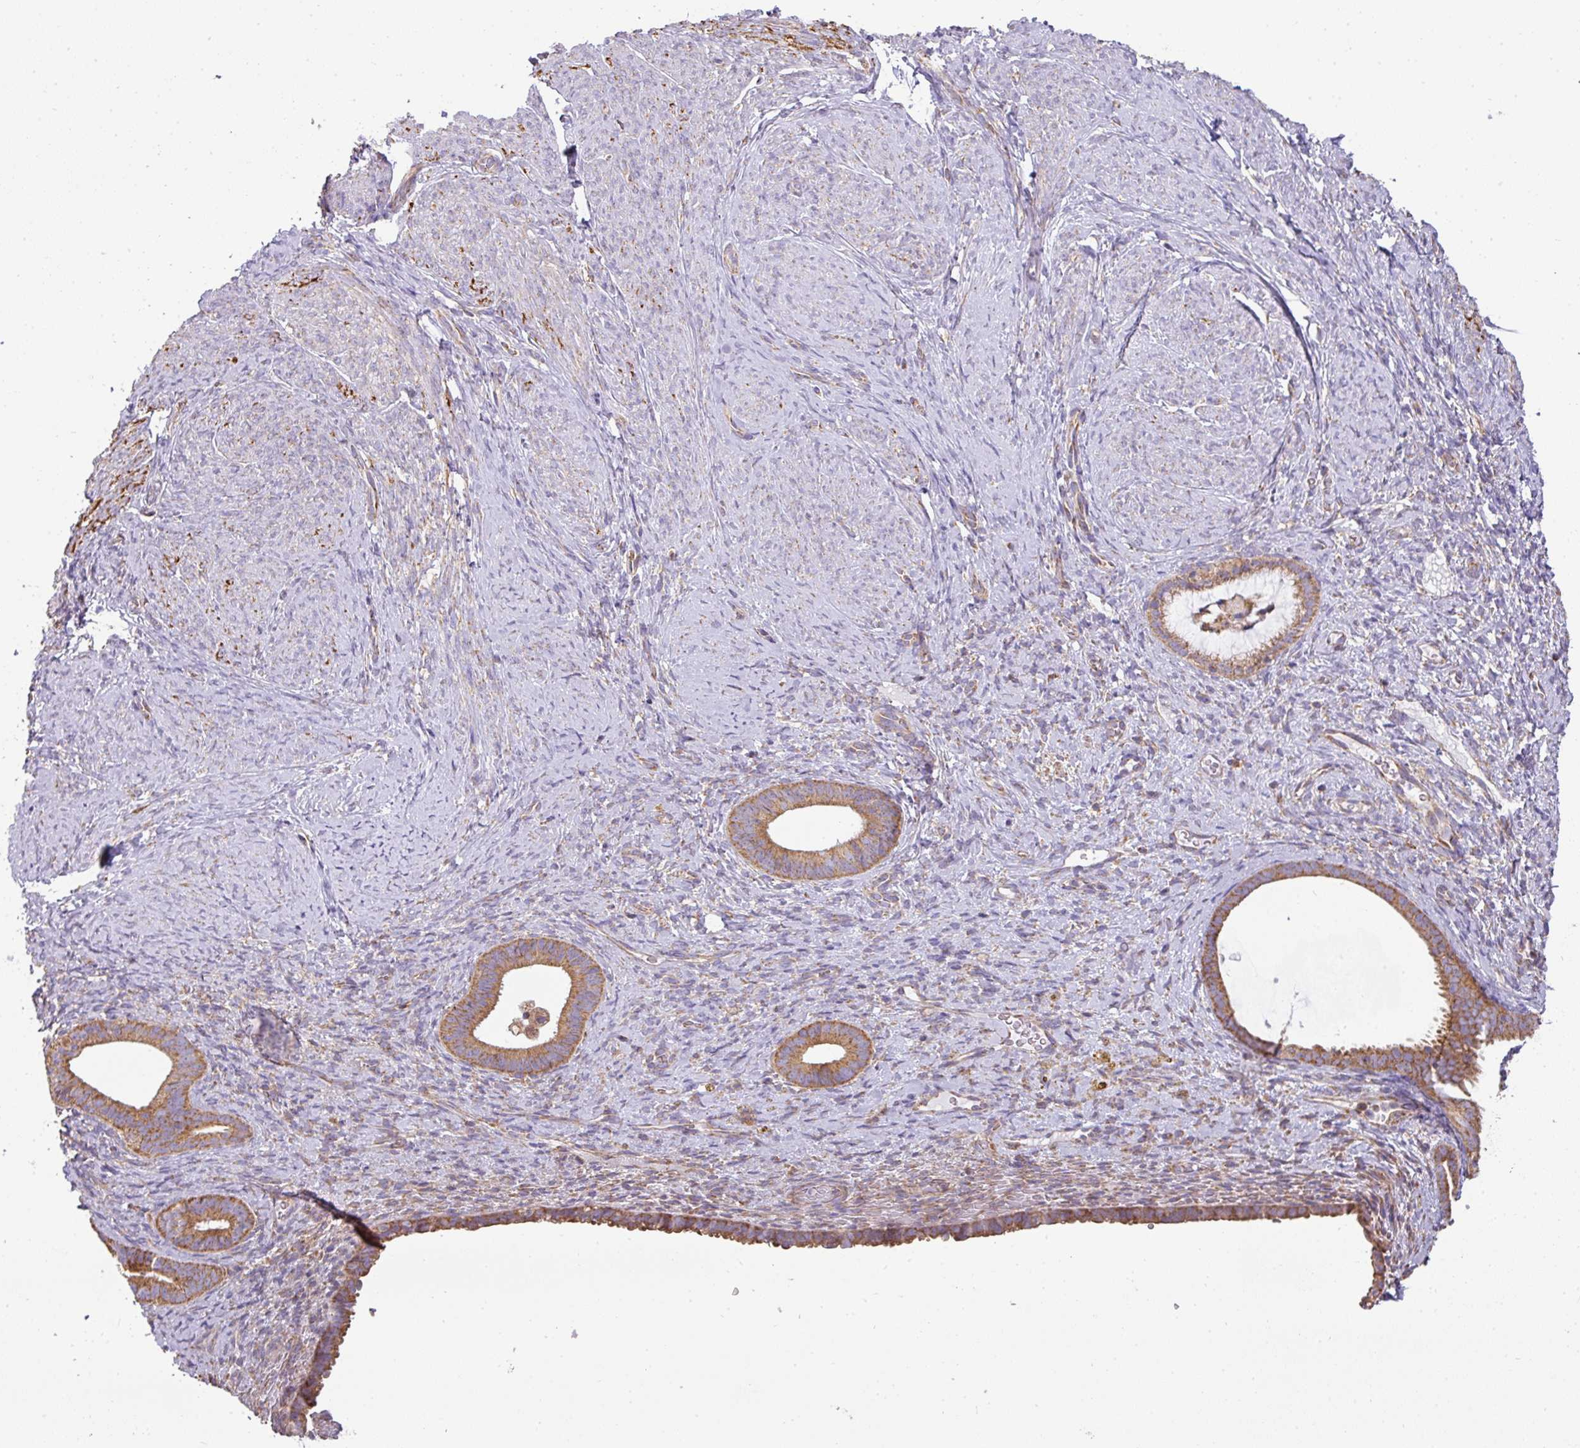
{"staining": {"intensity": "weak", "quantity": "25%-75%", "location": "cytoplasmic/membranous"}, "tissue": "endometrium", "cell_type": "Cells in endometrial stroma", "image_type": "normal", "snomed": [{"axis": "morphology", "description": "Normal tissue, NOS"}, {"axis": "topography", "description": "Endometrium"}], "caption": "Endometrium stained with DAB immunohistochemistry displays low levels of weak cytoplasmic/membranous expression in about 25%-75% of cells in endometrial stroma.", "gene": "ZNF211", "patient": {"sex": "female", "age": 65}}